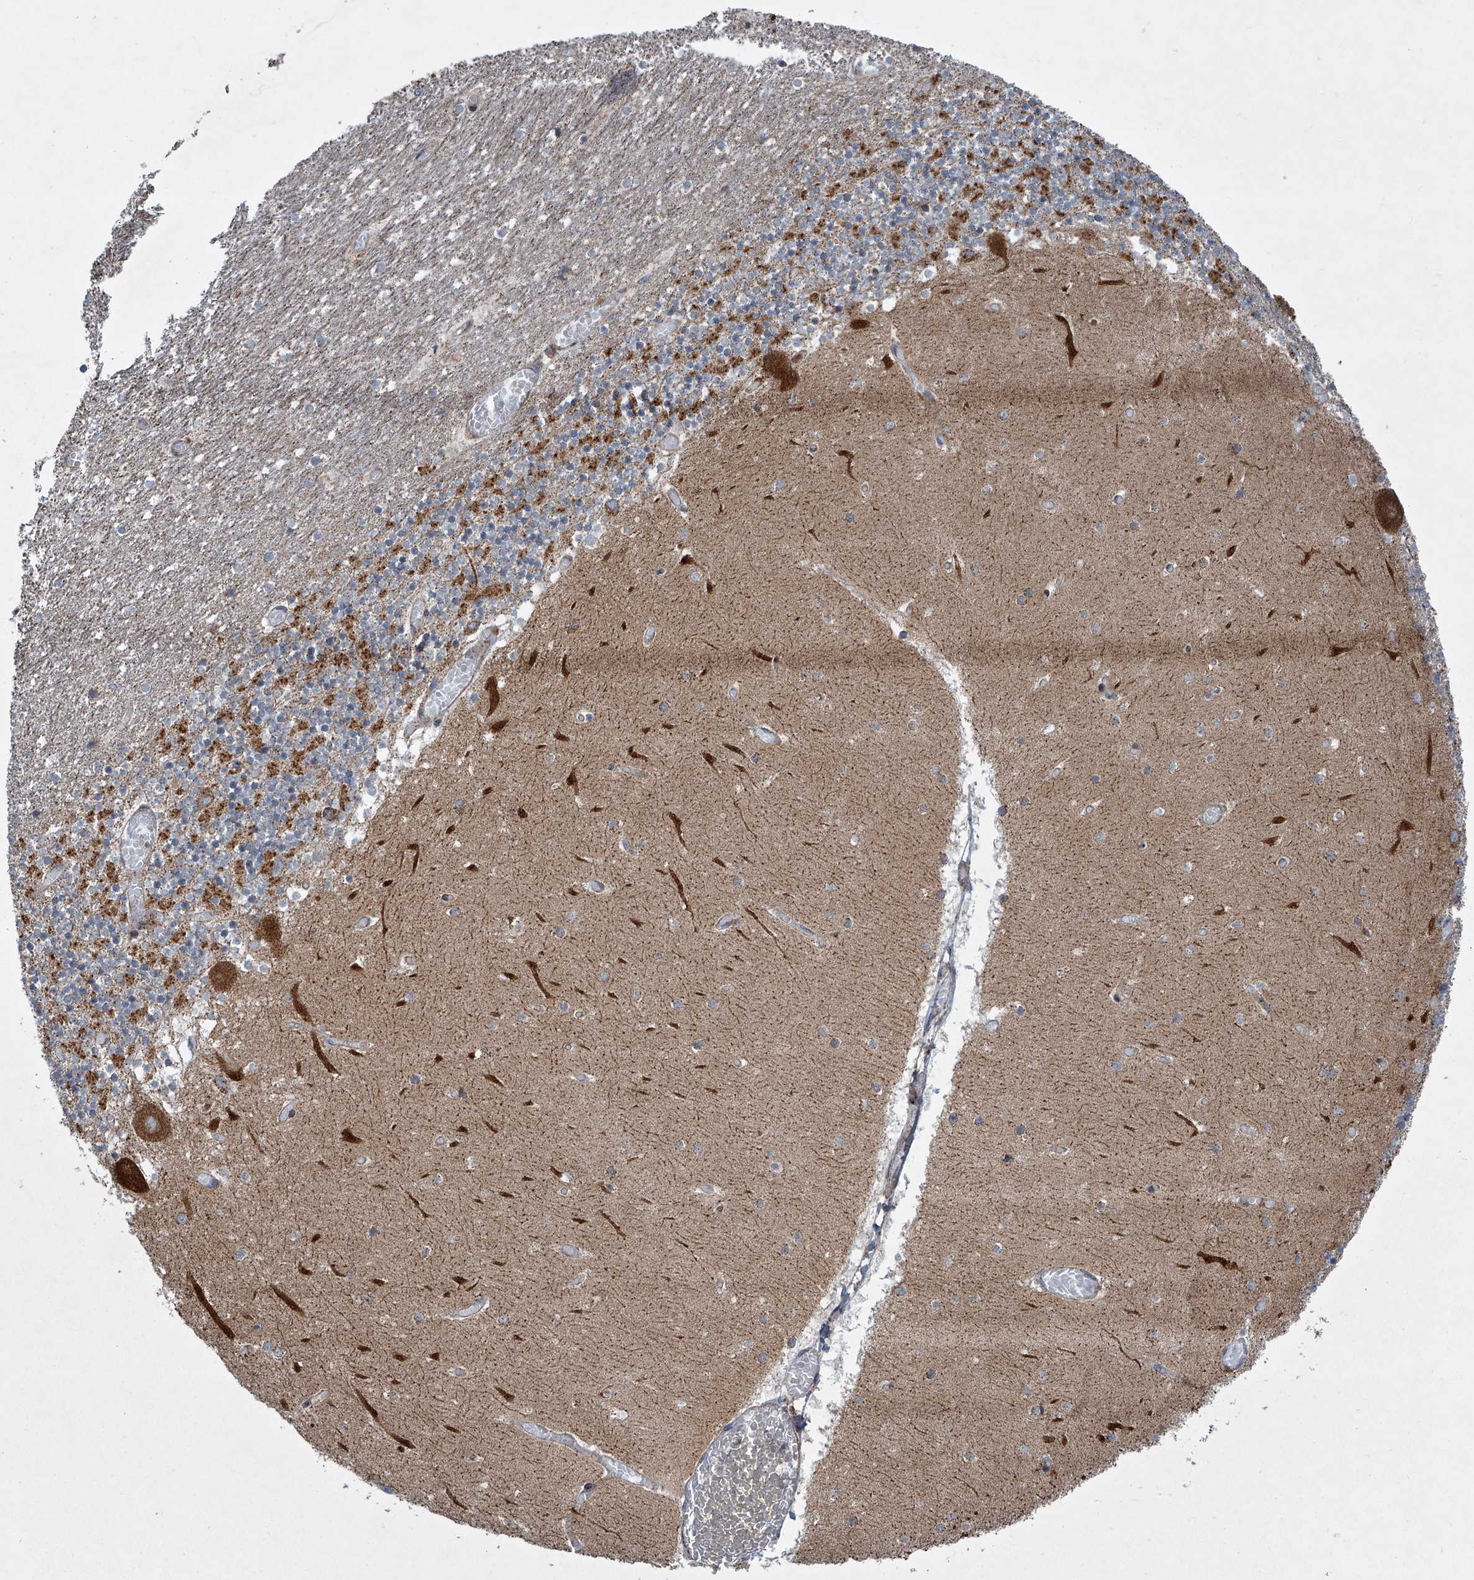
{"staining": {"intensity": "strong", "quantity": "25%-75%", "location": "cytoplasmic/membranous"}, "tissue": "cerebellum", "cell_type": "Cells in granular layer", "image_type": "normal", "snomed": [{"axis": "morphology", "description": "Normal tissue, NOS"}, {"axis": "topography", "description": "Cerebellum"}], "caption": "Protein expression analysis of unremarkable cerebellum reveals strong cytoplasmic/membranous positivity in about 25%-75% of cells in granular layer.", "gene": "STRADA", "patient": {"sex": "female", "age": 28}}